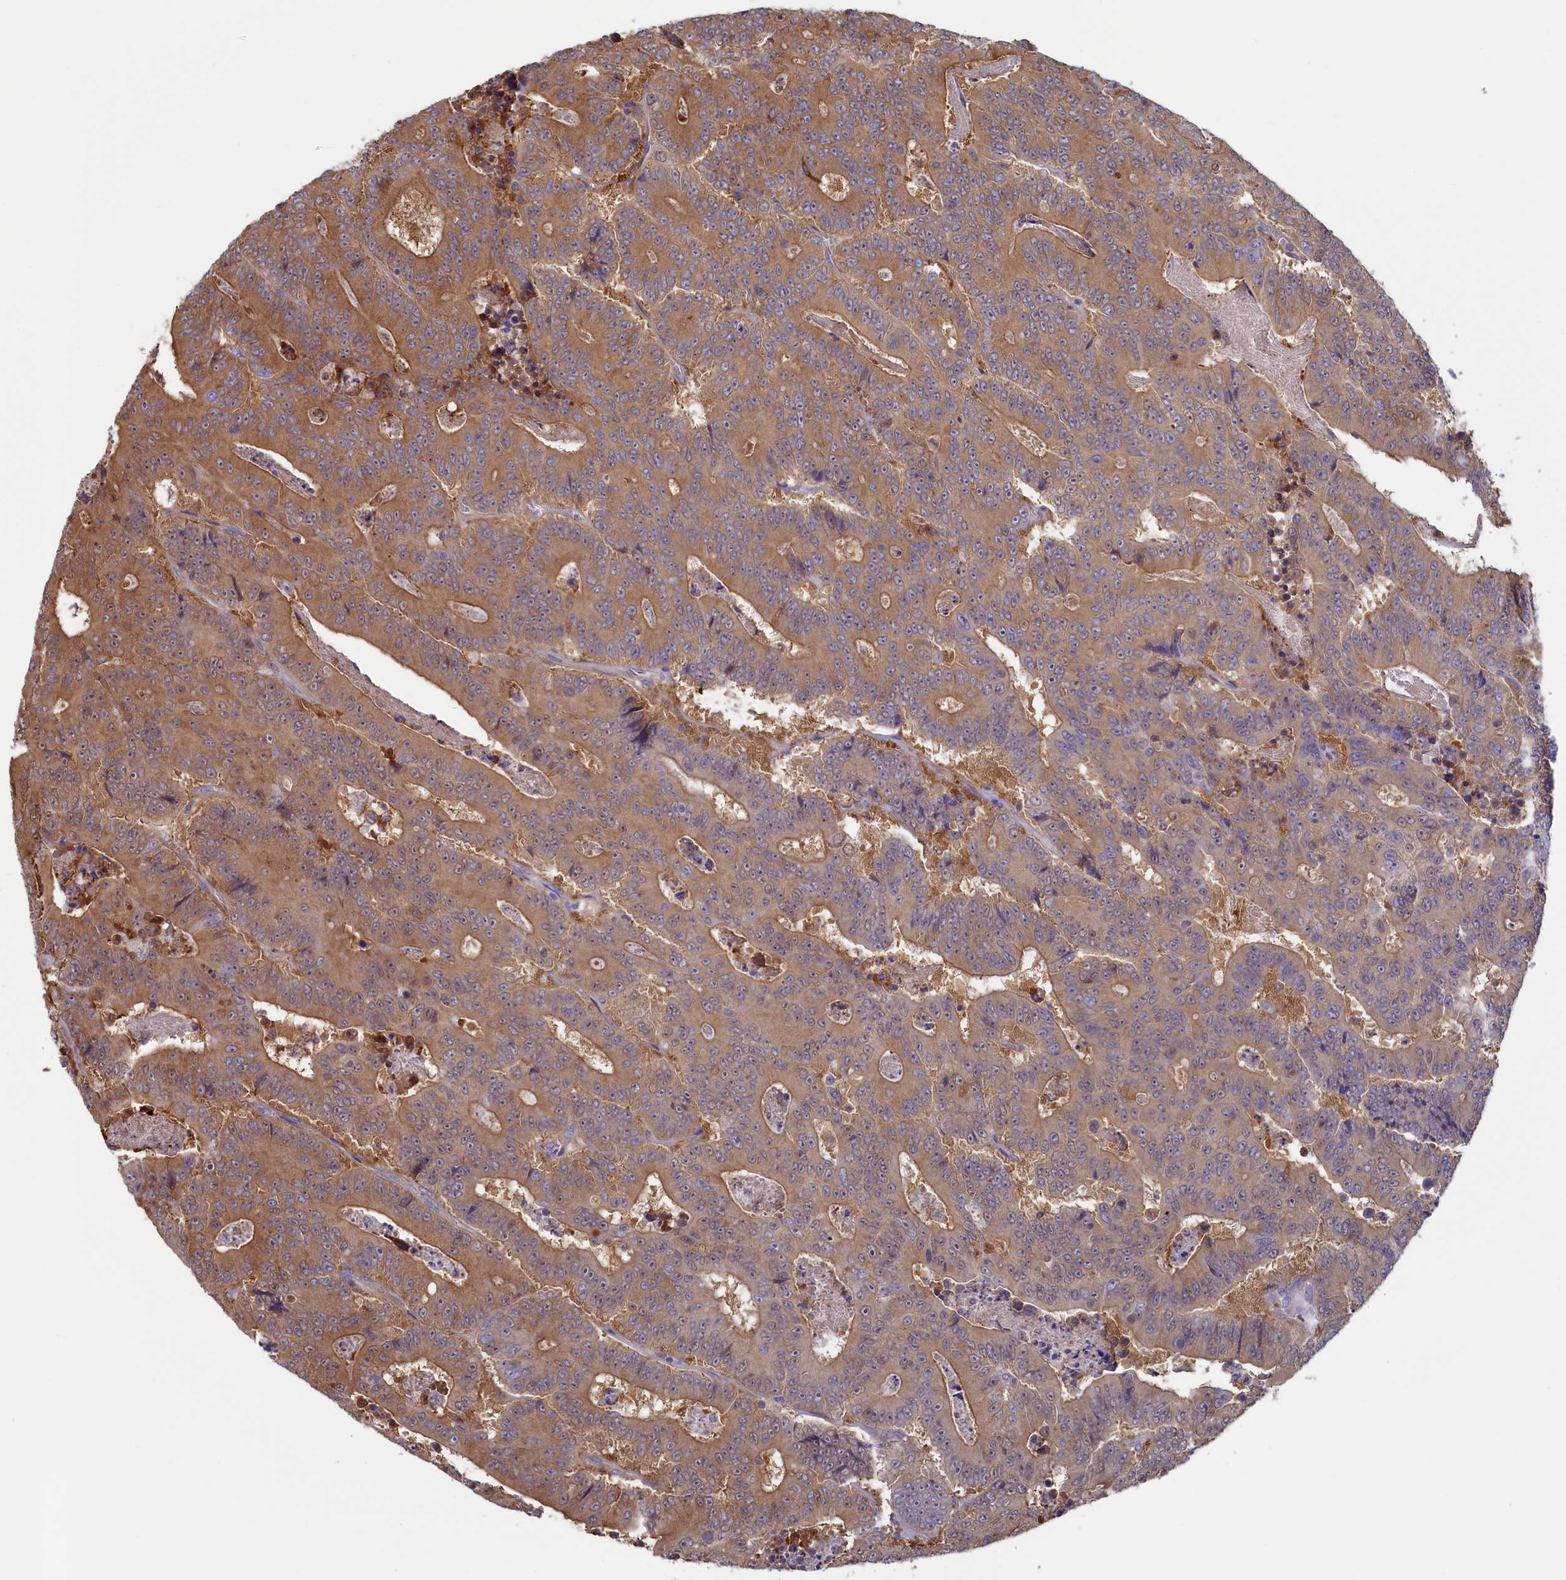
{"staining": {"intensity": "moderate", "quantity": ">75%", "location": "cytoplasmic/membranous"}, "tissue": "colorectal cancer", "cell_type": "Tumor cells", "image_type": "cancer", "snomed": [{"axis": "morphology", "description": "Adenocarcinoma, NOS"}, {"axis": "topography", "description": "Colon"}], "caption": "Immunohistochemistry (IHC) (DAB) staining of human colorectal adenocarcinoma demonstrates moderate cytoplasmic/membranous protein staining in about >75% of tumor cells.", "gene": "SYNDIG1L", "patient": {"sex": "male", "age": 83}}